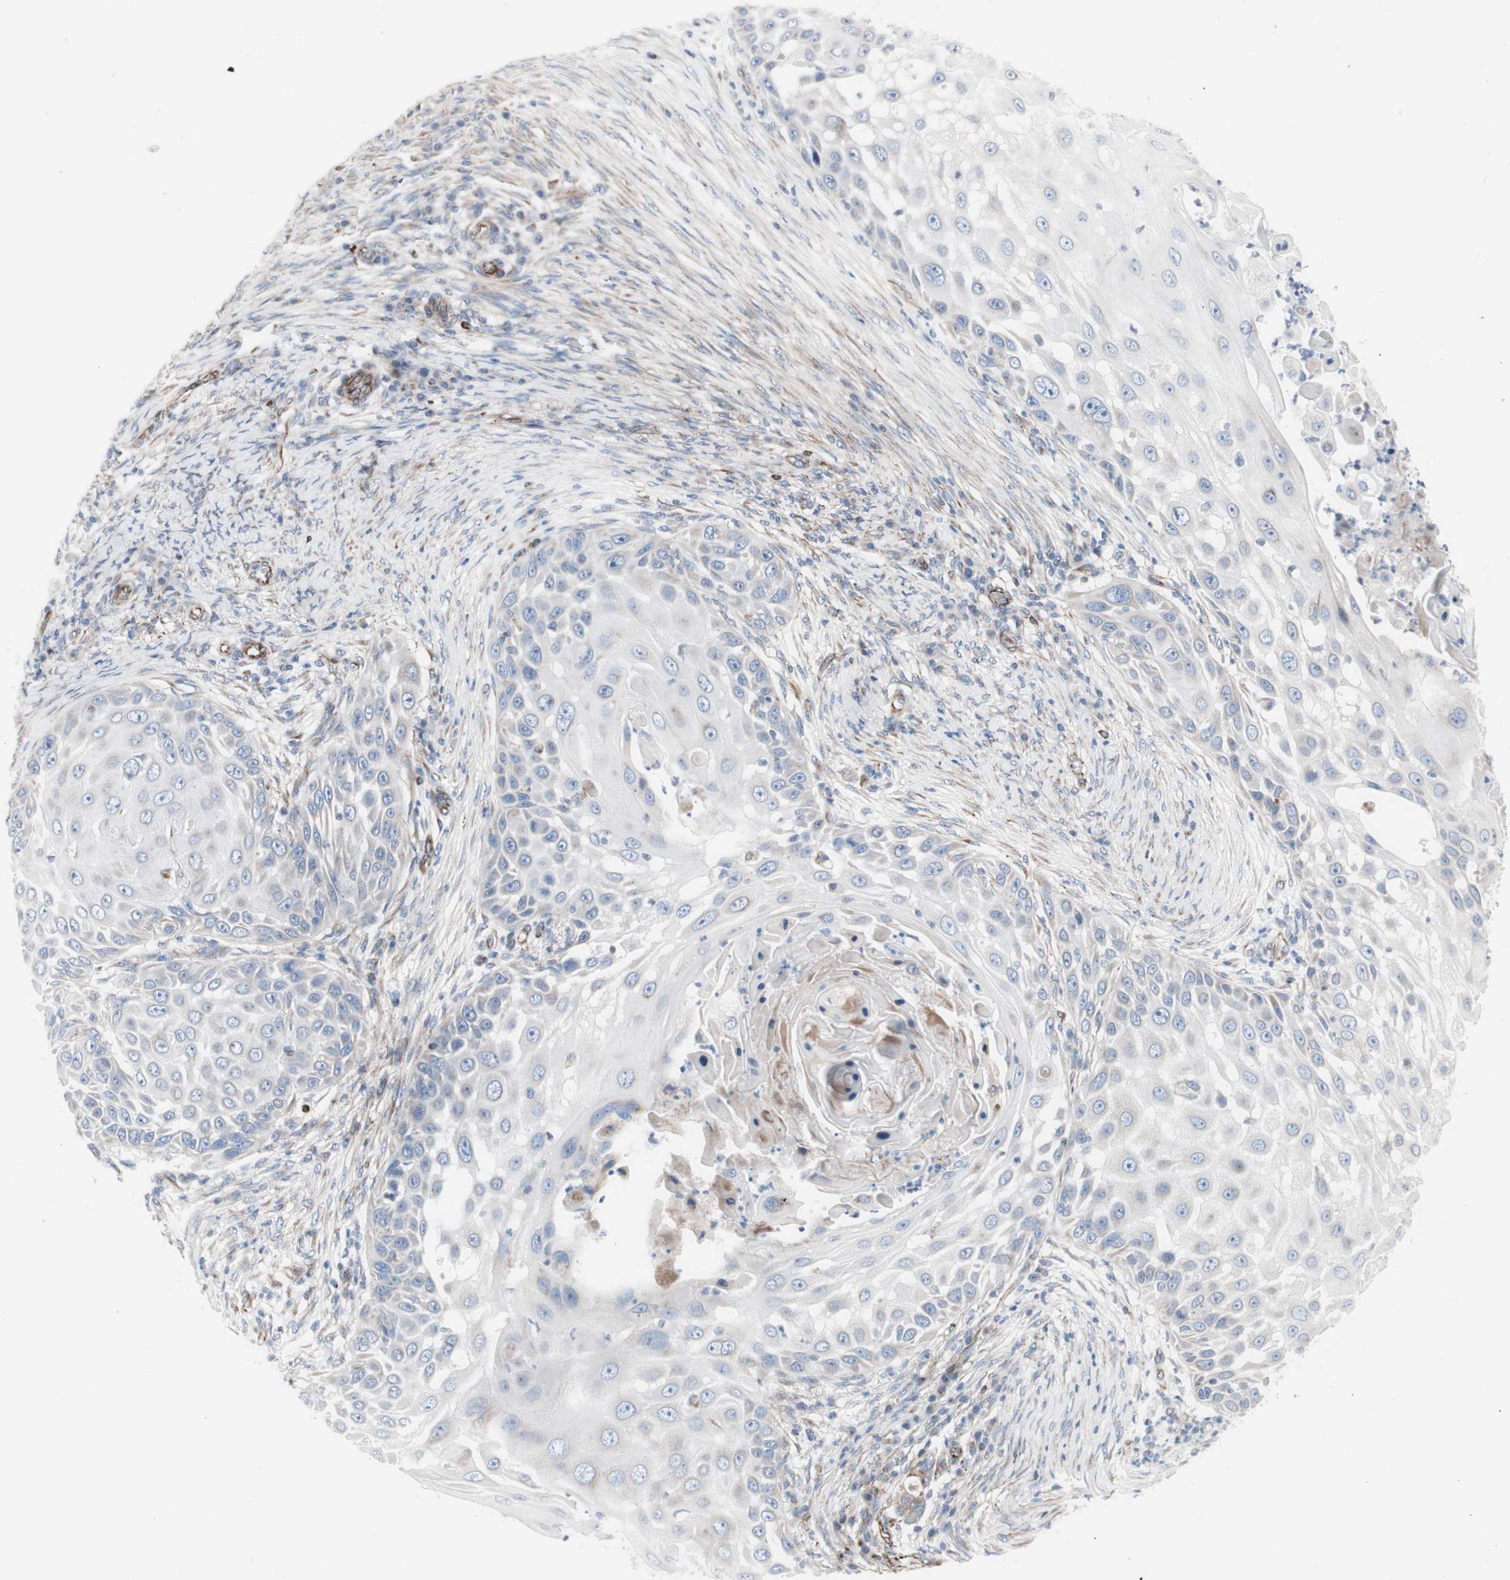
{"staining": {"intensity": "negative", "quantity": "none", "location": "none"}, "tissue": "skin cancer", "cell_type": "Tumor cells", "image_type": "cancer", "snomed": [{"axis": "morphology", "description": "Squamous cell carcinoma, NOS"}, {"axis": "topography", "description": "Skin"}], "caption": "DAB (3,3'-diaminobenzidine) immunohistochemical staining of skin squamous cell carcinoma reveals no significant positivity in tumor cells.", "gene": "AGPAT5", "patient": {"sex": "female", "age": 44}}